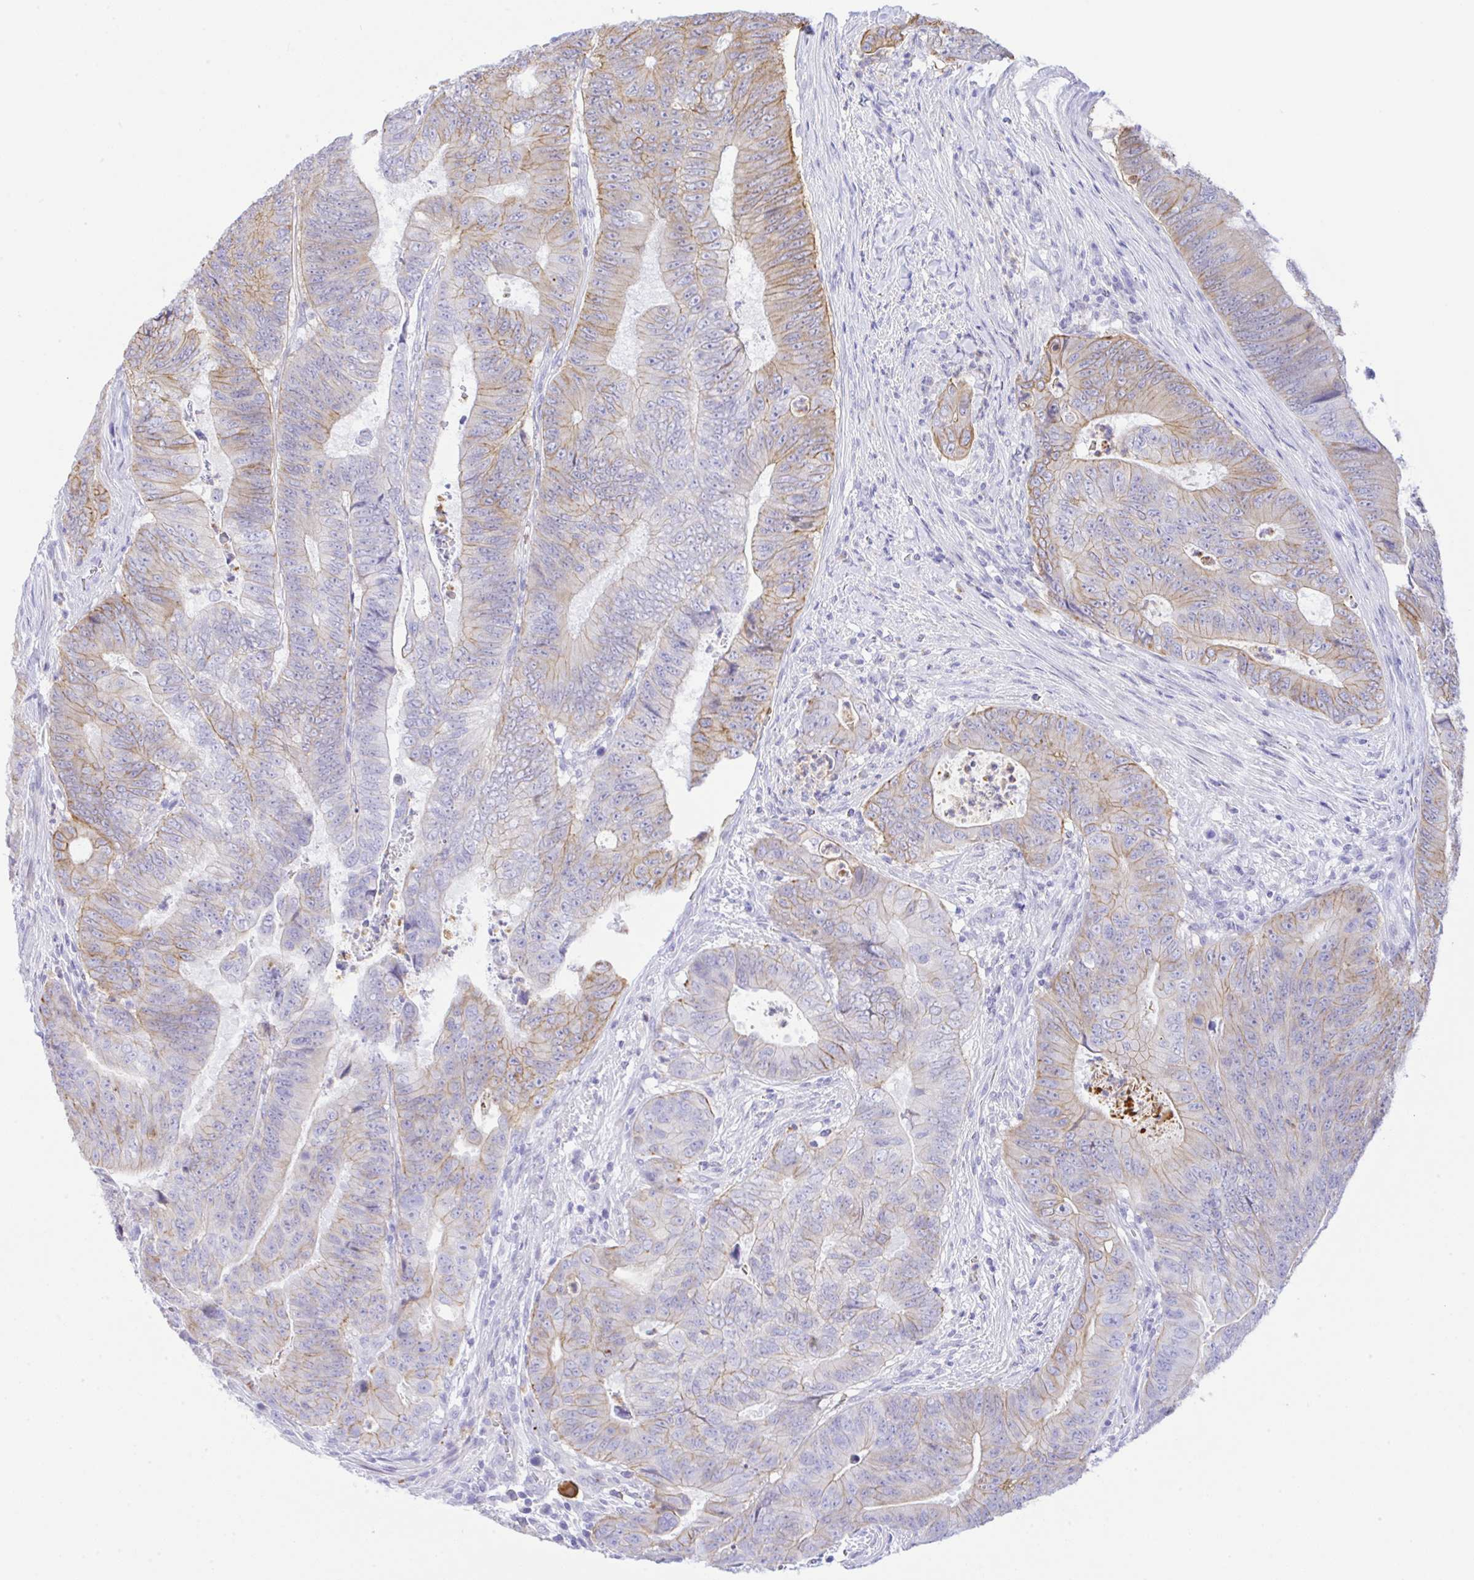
{"staining": {"intensity": "moderate", "quantity": "25%-75%", "location": "cytoplasmic/membranous"}, "tissue": "colorectal cancer", "cell_type": "Tumor cells", "image_type": "cancer", "snomed": [{"axis": "morphology", "description": "Adenocarcinoma, NOS"}, {"axis": "topography", "description": "Colon"}], "caption": "Colorectal adenocarcinoma stained for a protein (brown) displays moderate cytoplasmic/membranous positive positivity in approximately 25%-75% of tumor cells.", "gene": "ZNF221", "patient": {"sex": "female", "age": 48}}